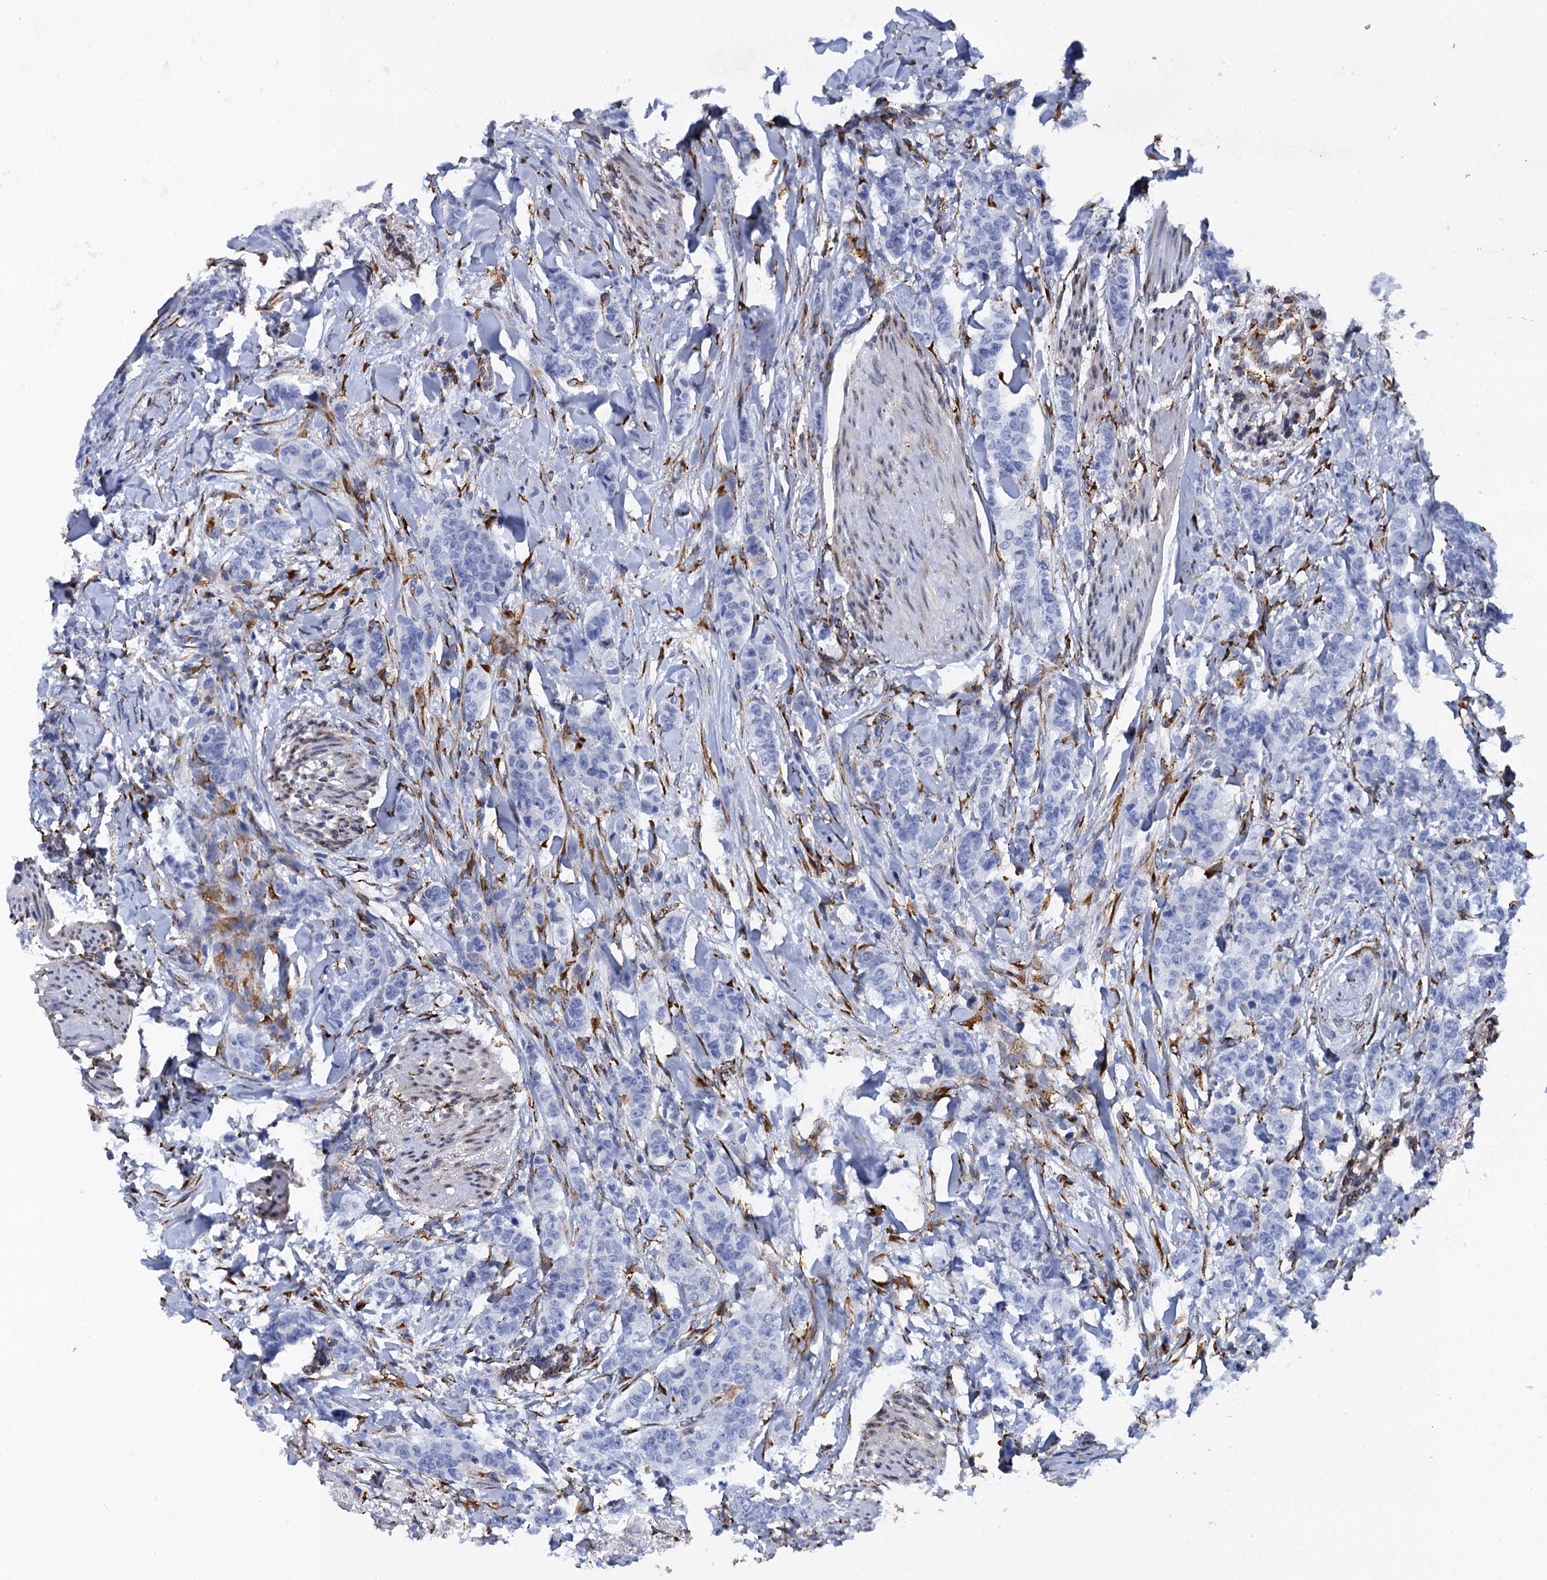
{"staining": {"intensity": "negative", "quantity": "none", "location": "none"}, "tissue": "breast cancer", "cell_type": "Tumor cells", "image_type": "cancer", "snomed": [{"axis": "morphology", "description": "Duct carcinoma"}, {"axis": "topography", "description": "Breast"}], "caption": "DAB immunohistochemical staining of breast cancer displays no significant expression in tumor cells. (Immunohistochemistry (ihc), brightfield microscopy, high magnification).", "gene": "POGLUT3", "patient": {"sex": "female", "age": 40}}